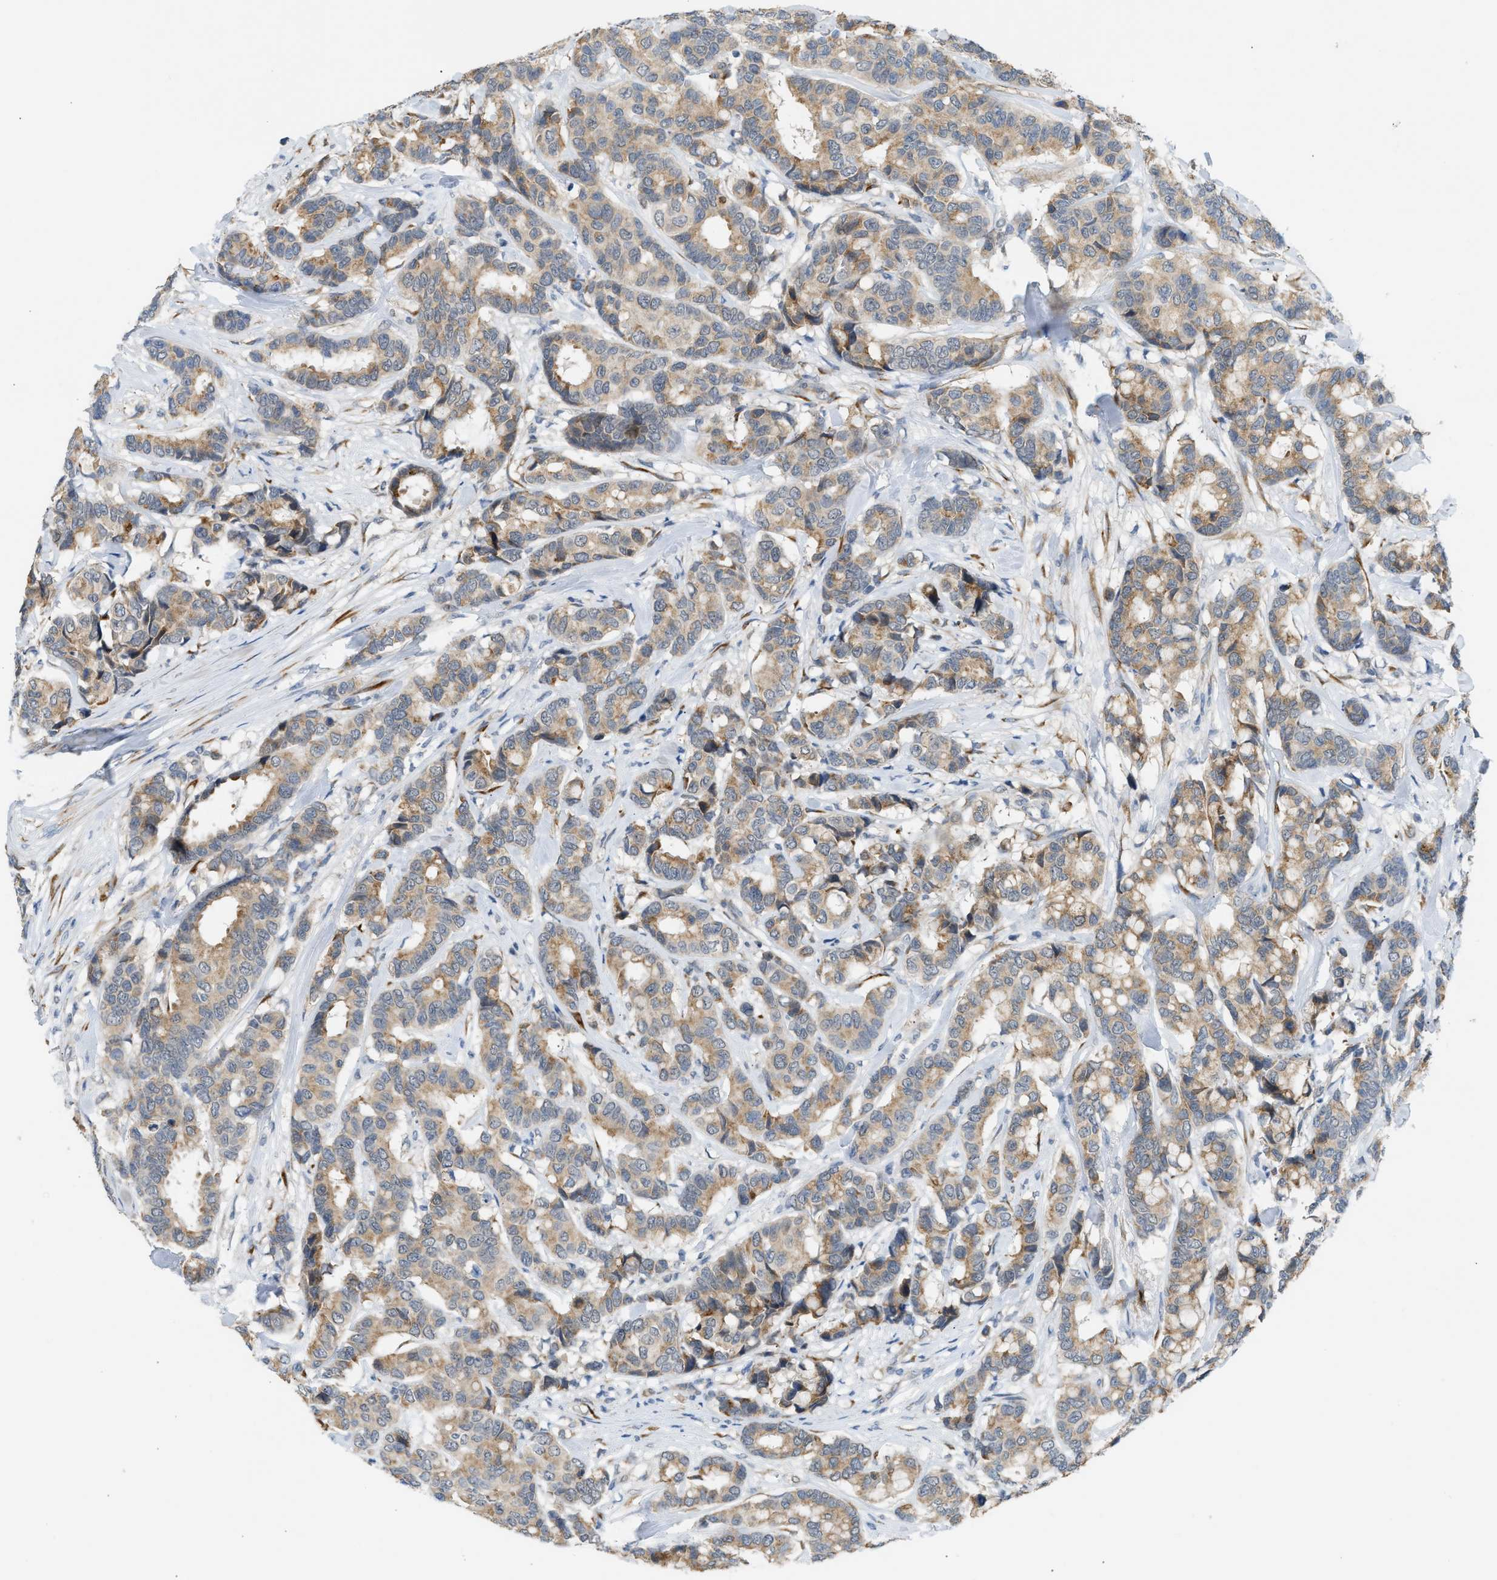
{"staining": {"intensity": "moderate", "quantity": ">75%", "location": "cytoplasmic/membranous"}, "tissue": "breast cancer", "cell_type": "Tumor cells", "image_type": "cancer", "snomed": [{"axis": "morphology", "description": "Duct carcinoma"}, {"axis": "topography", "description": "Breast"}], "caption": "DAB (3,3'-diaminobenzidine) immunohistochemical staining of breast cancer demonstrates moderate cytoplasmic/membranous protein expression in about >75% of tumor cells.", "gene": "KCNC2", "patient": {"sex": "female", "age": 87}}